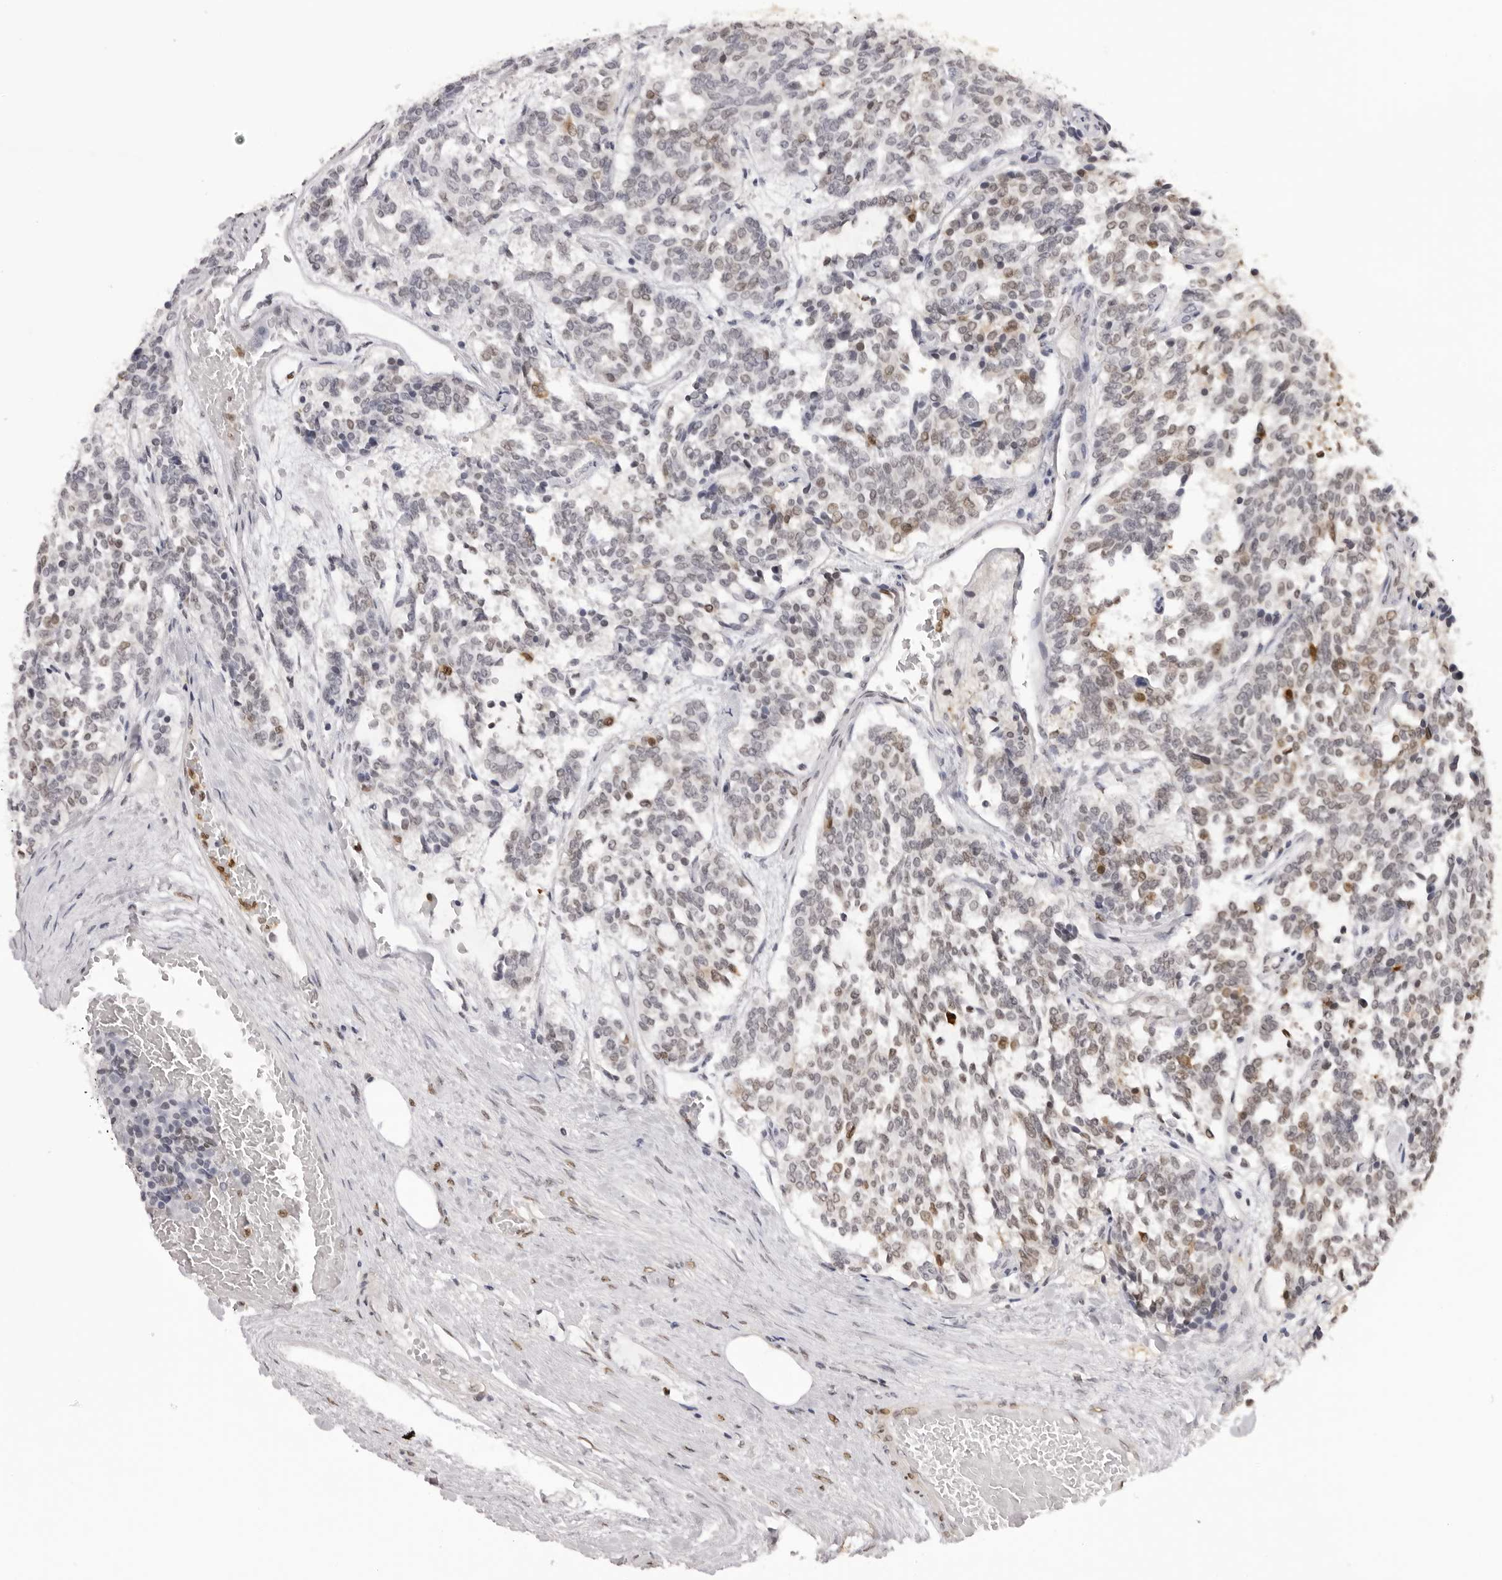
{"staining": {"intensity": "weak", "quantity": "<25%", "location": "nuclear"}, "tissue": "carcinoid", "cell_type": "Tumor cells", "image_type": "cancer", "snomed": [{"axis": "morphology", "description": "Carcinoid, malignant, NOS"}, {"axis": "topography", "description": "Pancreas"}], "caption": "This histopathology image is of carcinoid stained with immunohistochemistry (IHC) to label a protein in brown with the nuclei are counter-stained blue. There is no expression in tumor cells. (DAB (3,3'-diaminobenzidine) immunohistochemistry, high magnification).", "gene": "HSPA4", "patient": {"sex": "female", "age": 54}}